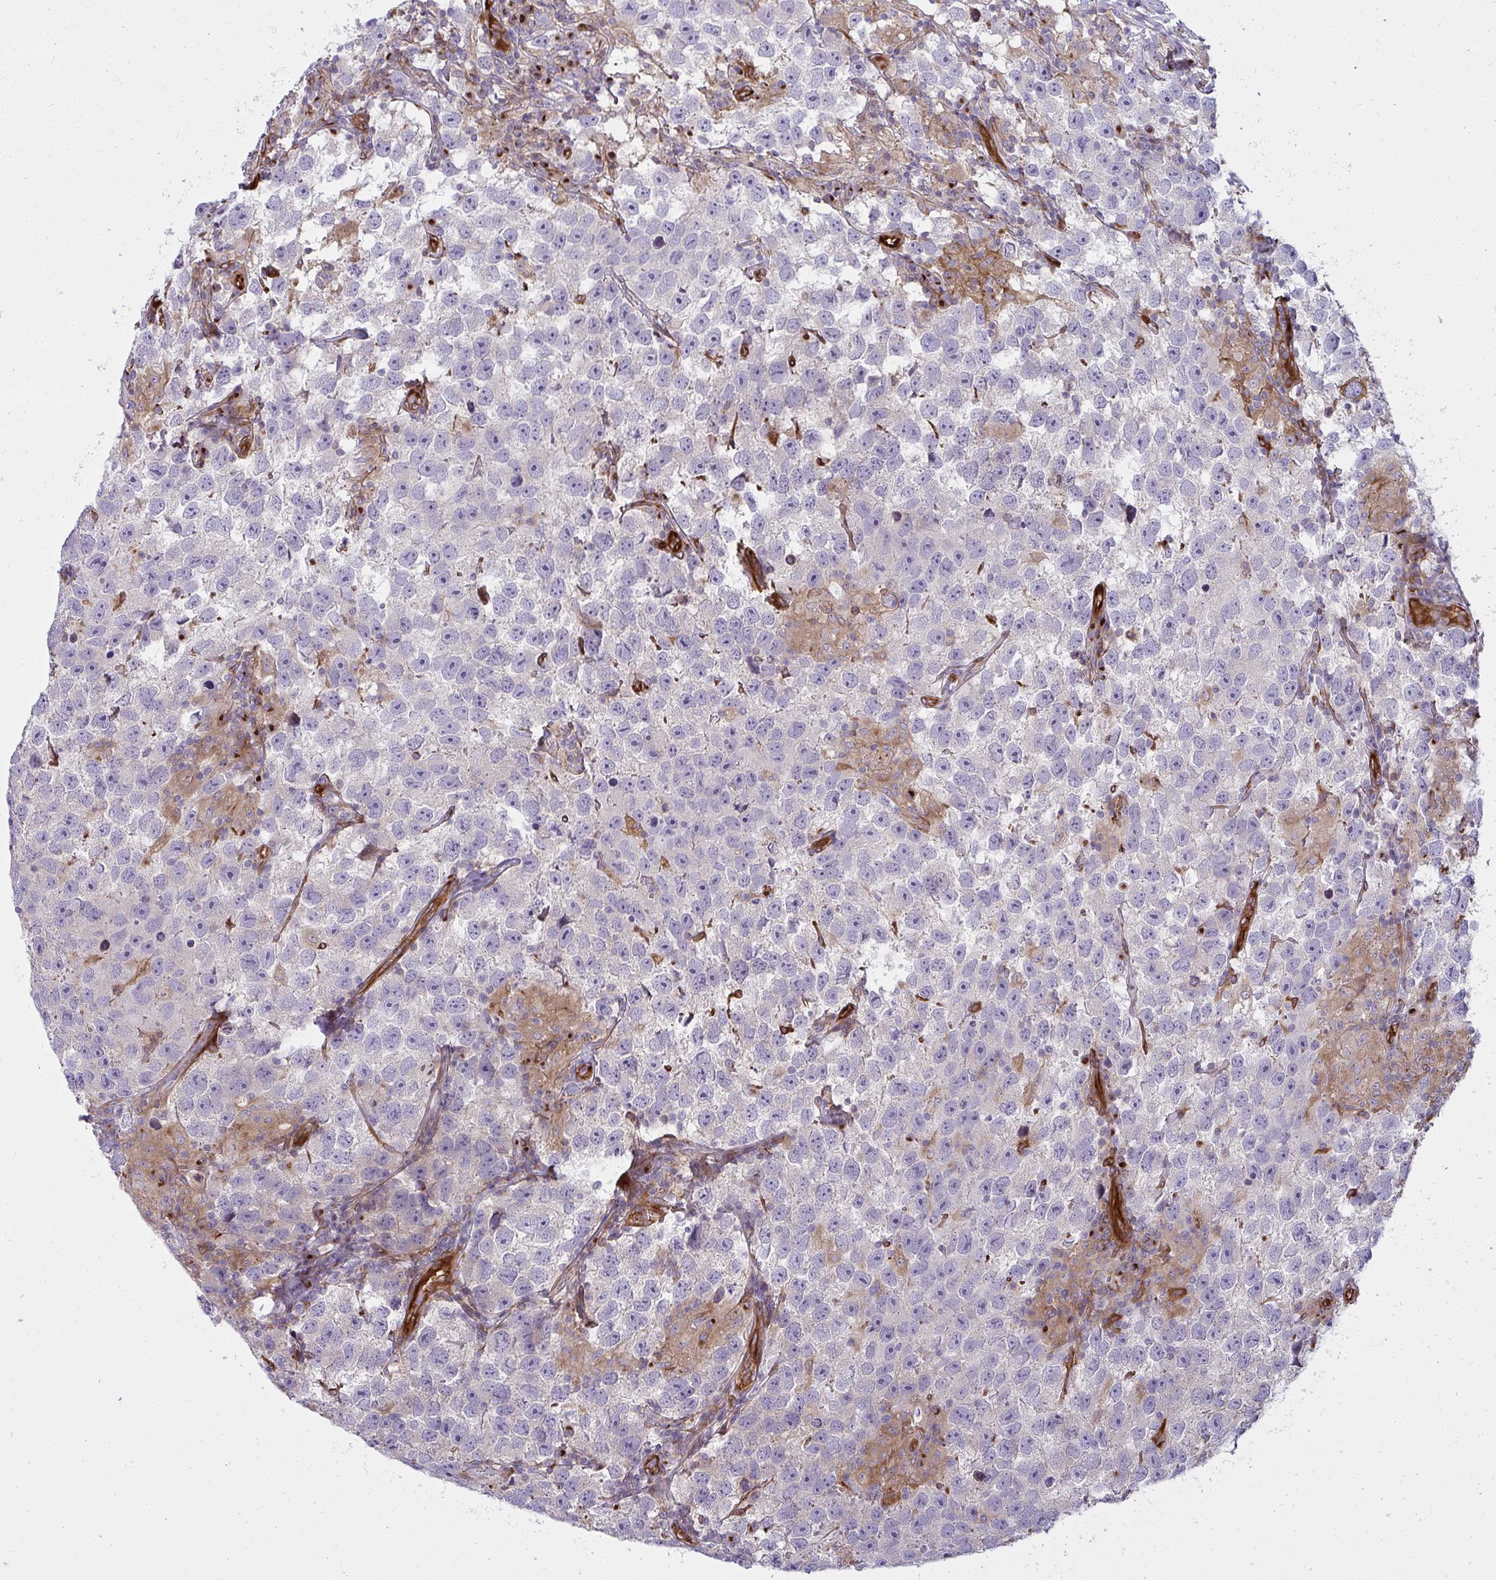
{"staining": {"intensity": "negative", "quantity": "none", "location": "none"}, "tissue": "testis cancer", "cell_type": "Tumor cells", "image_type": "cancer", "snomed": [{"axis": "morphology", "description": "Seminoma, NOS"}, {"axis": "topography", "description": "Testis"}], "caption": "This is an immunohistochemistry (IHC) photomicrograph of human seminoma (testis). There is no staining in tumor cells.", "gene": "IFIT3", "patient": {"sex": "male", "age": 26}}